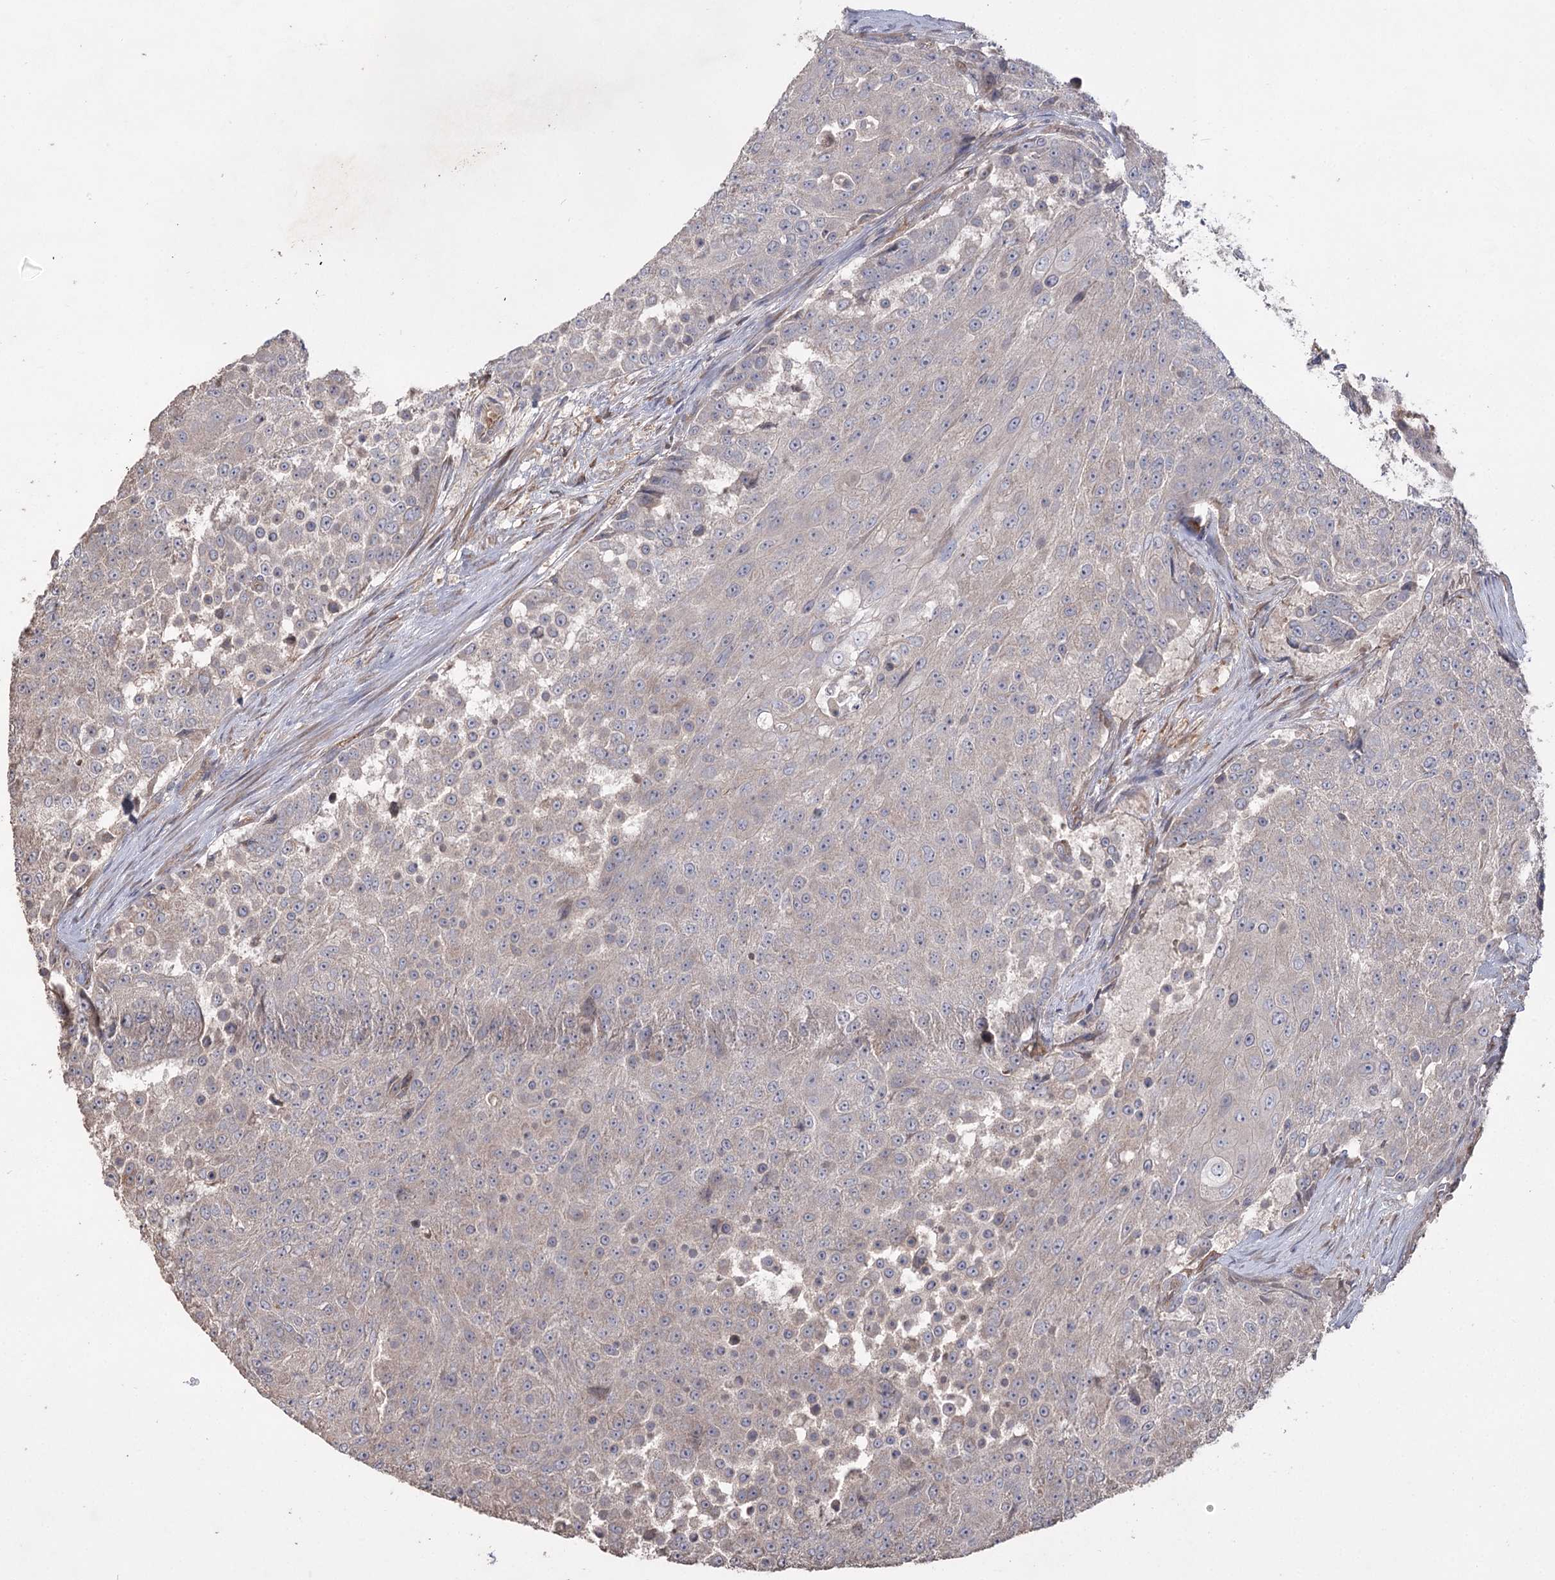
{"staining": {"intensity": "negative", "quantity": "none", "location": "none"}, "tissue": "urothelial cancer", "cell_type": "Tumor cells", "image_type": "cancer", "snomed": [{"axis": "morphology", "description": "Urothelial carcinoma, High grade"}, {"axis": "topography", "description": "Urinary bladder"}], "caption": "Urothelial cancer was stained to show a protein in brown. There is no significant positivity in tumor cells.", "gene": "RIN2", "patient": {"sex": "female", "age": 63}}